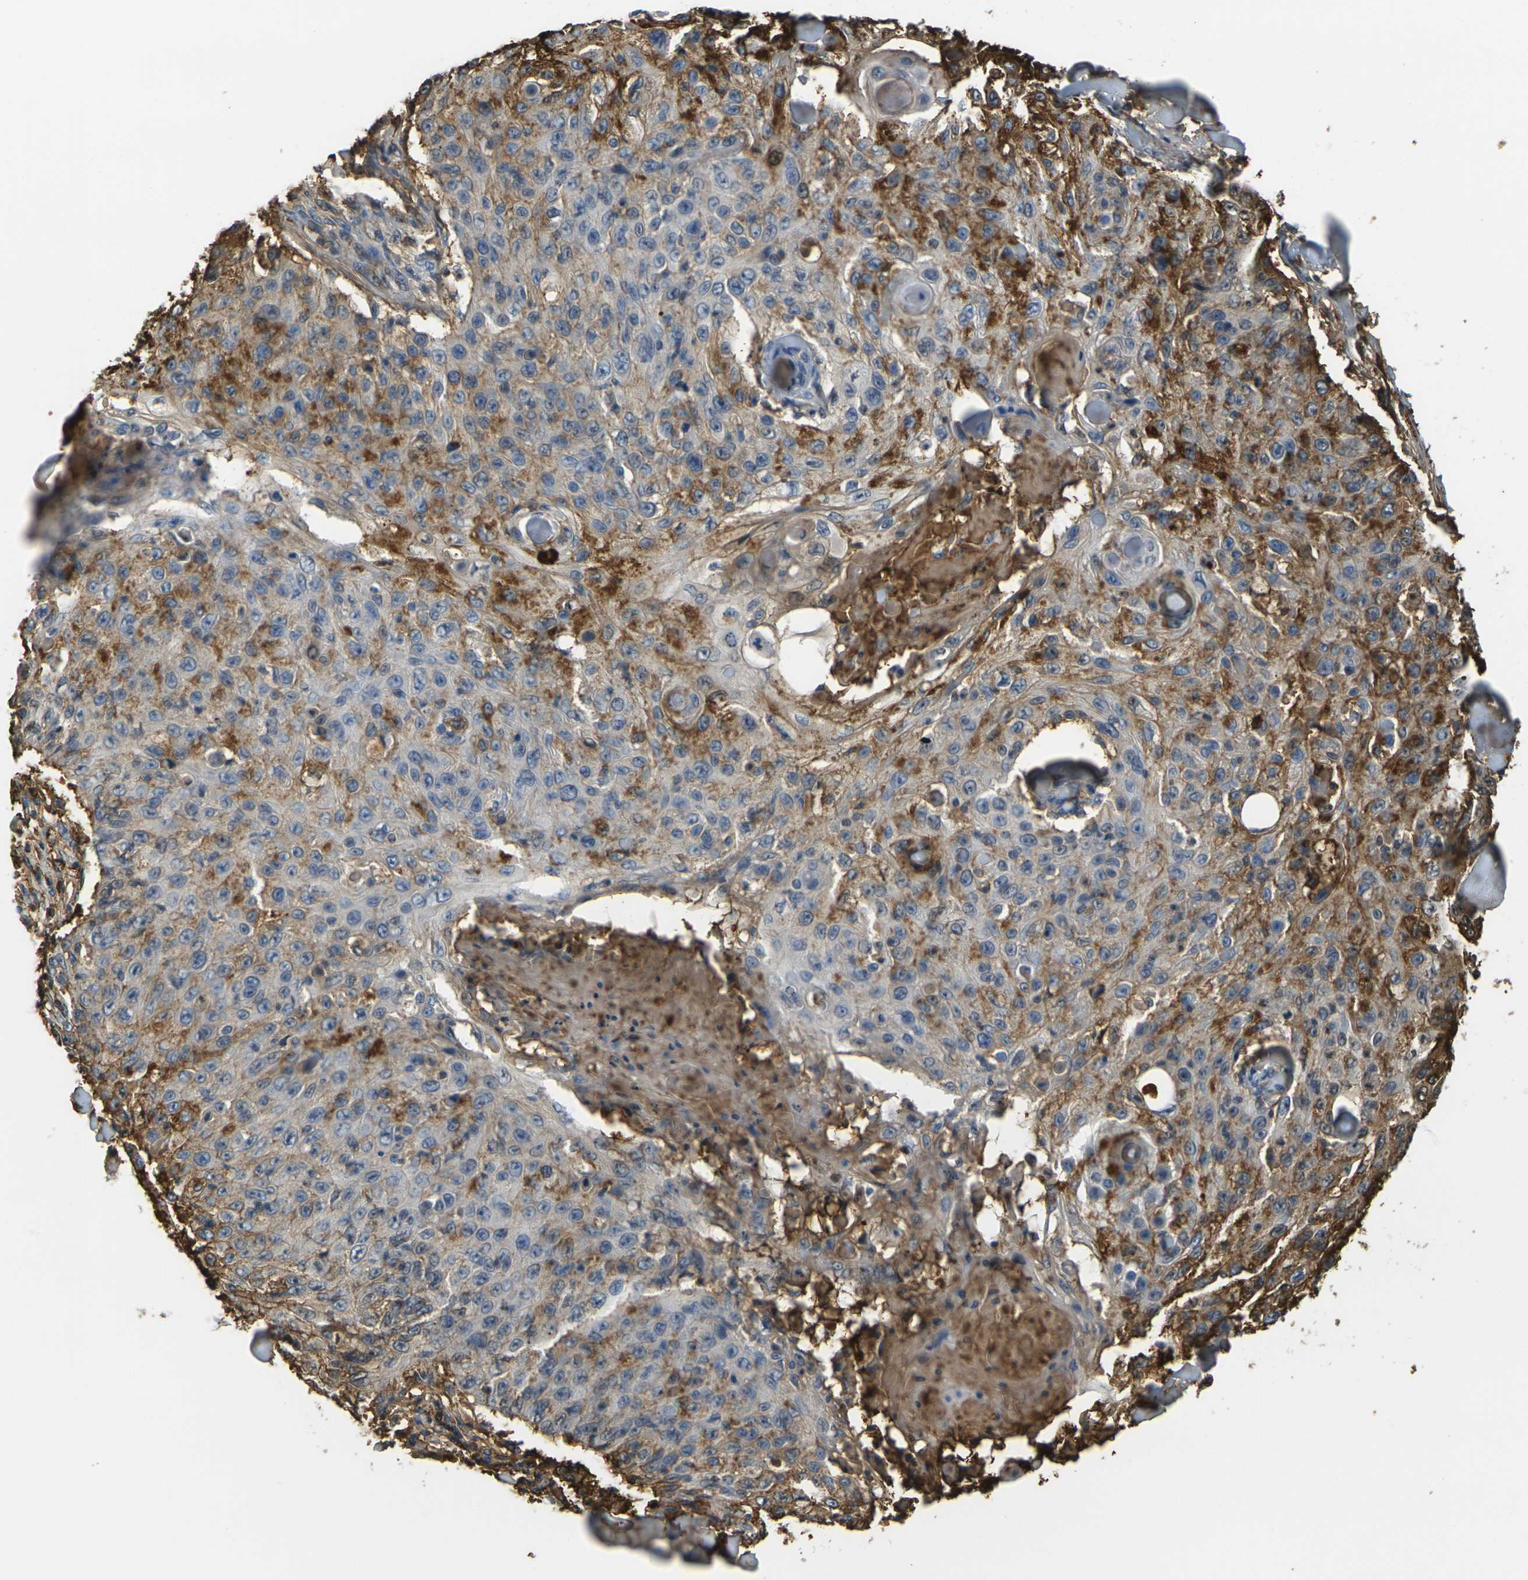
{"staining": {"intensity": "moderate", "quantity": "25%-75%", "location": "cytoplasmic/membranous"}, "tissue": "skin cancer", "cell_type": "Tumor cells", "image_type": "cancer", "snomed": [{"axis": "morphology", "description": "Squamous cell carcinoma, NOS"}, {"axis": "topography", "description": "Skin"}], "caption": "Immunohistochemistry (IHC) photomicrograph of skin squamous cell carcinoma stained for a protein (brown), which exhibits medium levels of moderate cytoplasmic/membranous staining in approximately 25%-75% of tumor cells.", "gene": "PLCD1", "patient": {"sex": "male", "age": 86}}